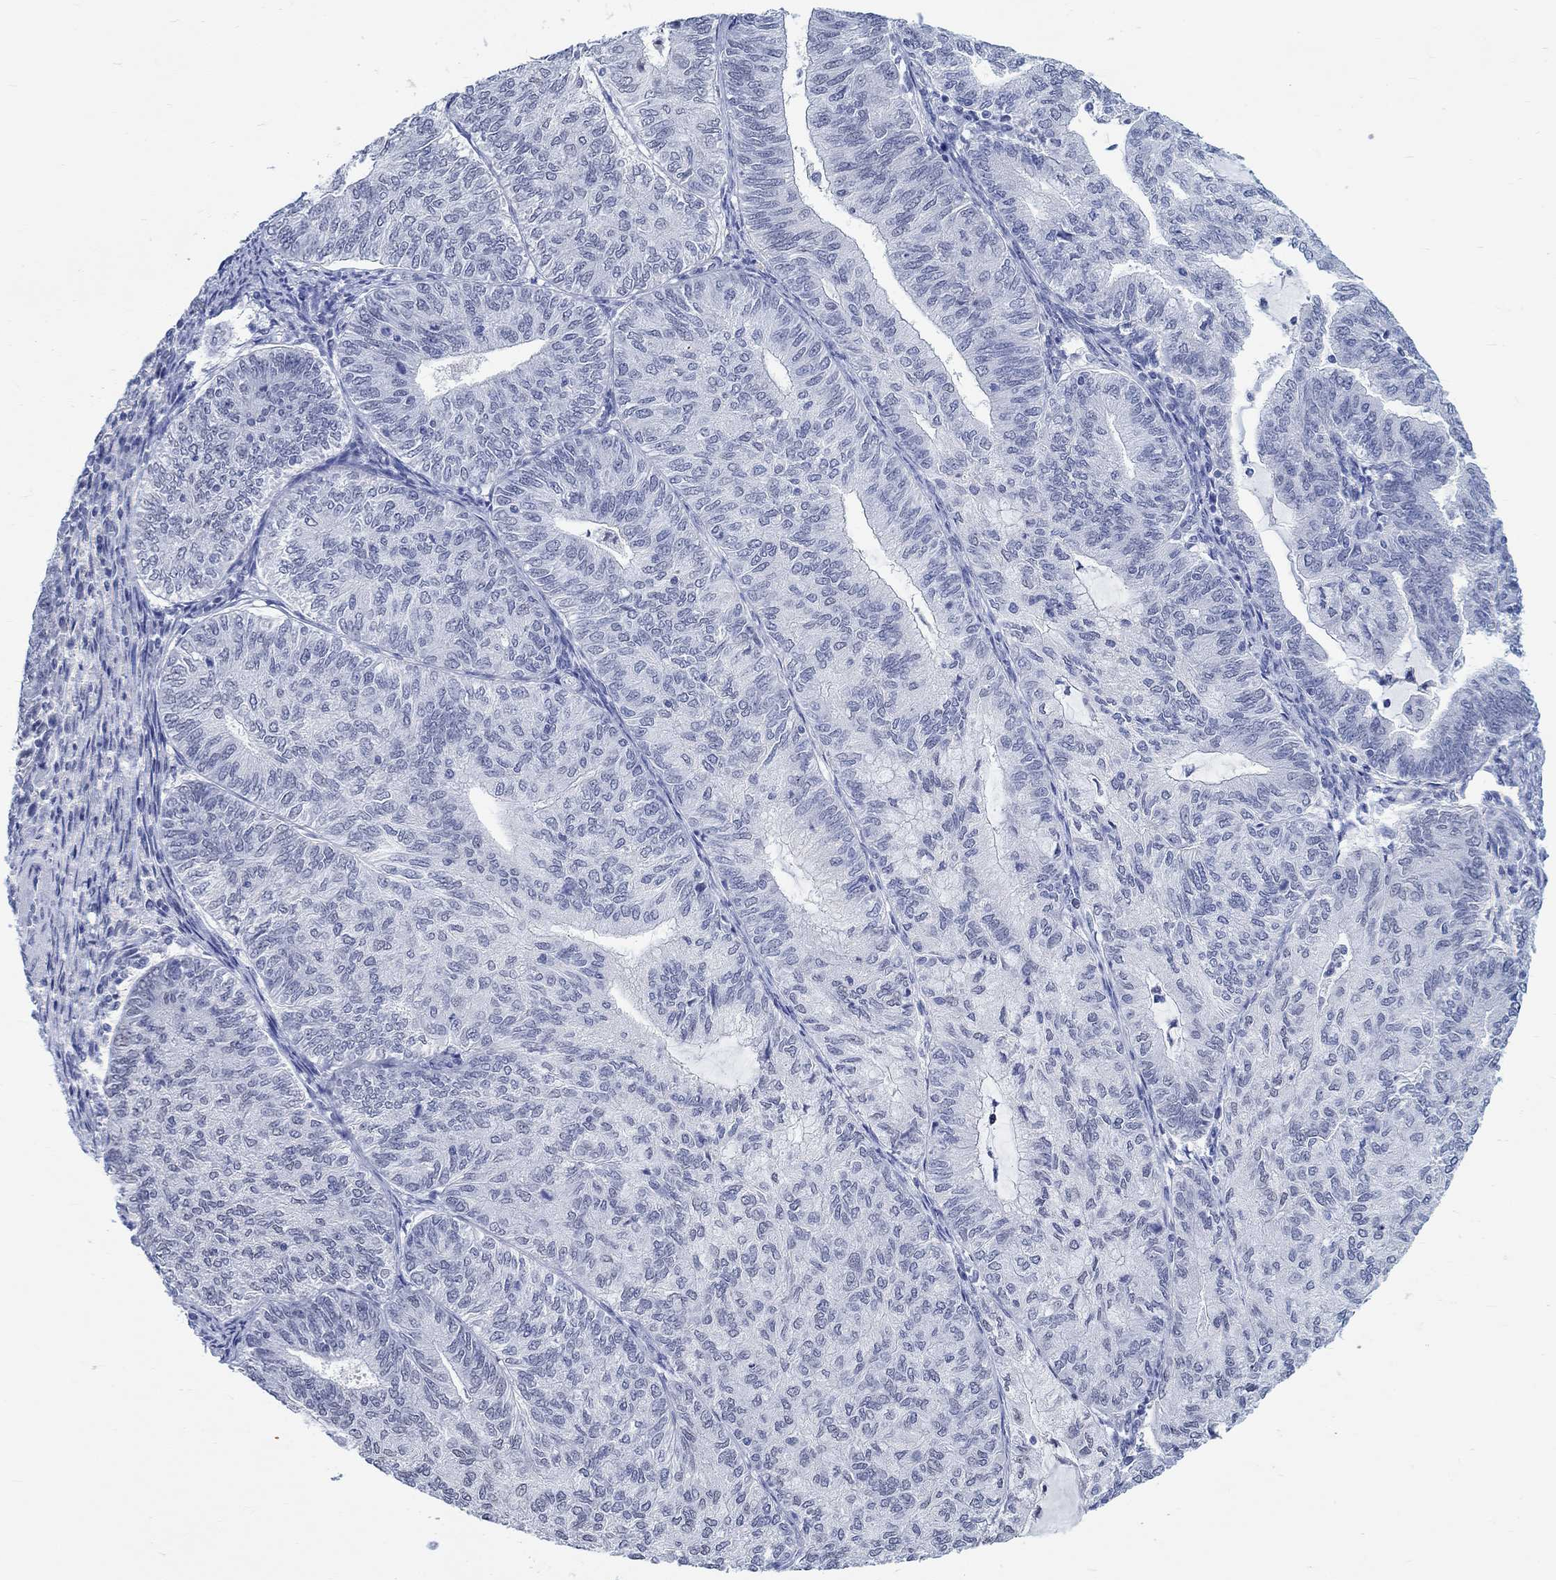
{"staining": {"intensity": "negative", "quantity": "none", "location": "none"}, "tissue": "endometrial cancer", "cell_type": "Tumor cells", "image_type": "cancer", "snomed": [{"axis": "morphology", "description": "Adenocarcinoma, NOS"}, {"axis": "topography", "description": "Endometrium"}], "caption": "Immunohistochemistry micrograph of neoplastic tissue: endometrial cancer (adenocarcinoma) stained with DAB (3,3'-diaminobenzidine) shows no significant protein staining in tumor cells.", "gene": "ANKS1B", "patient": {"sex": "female", "age": 82}}